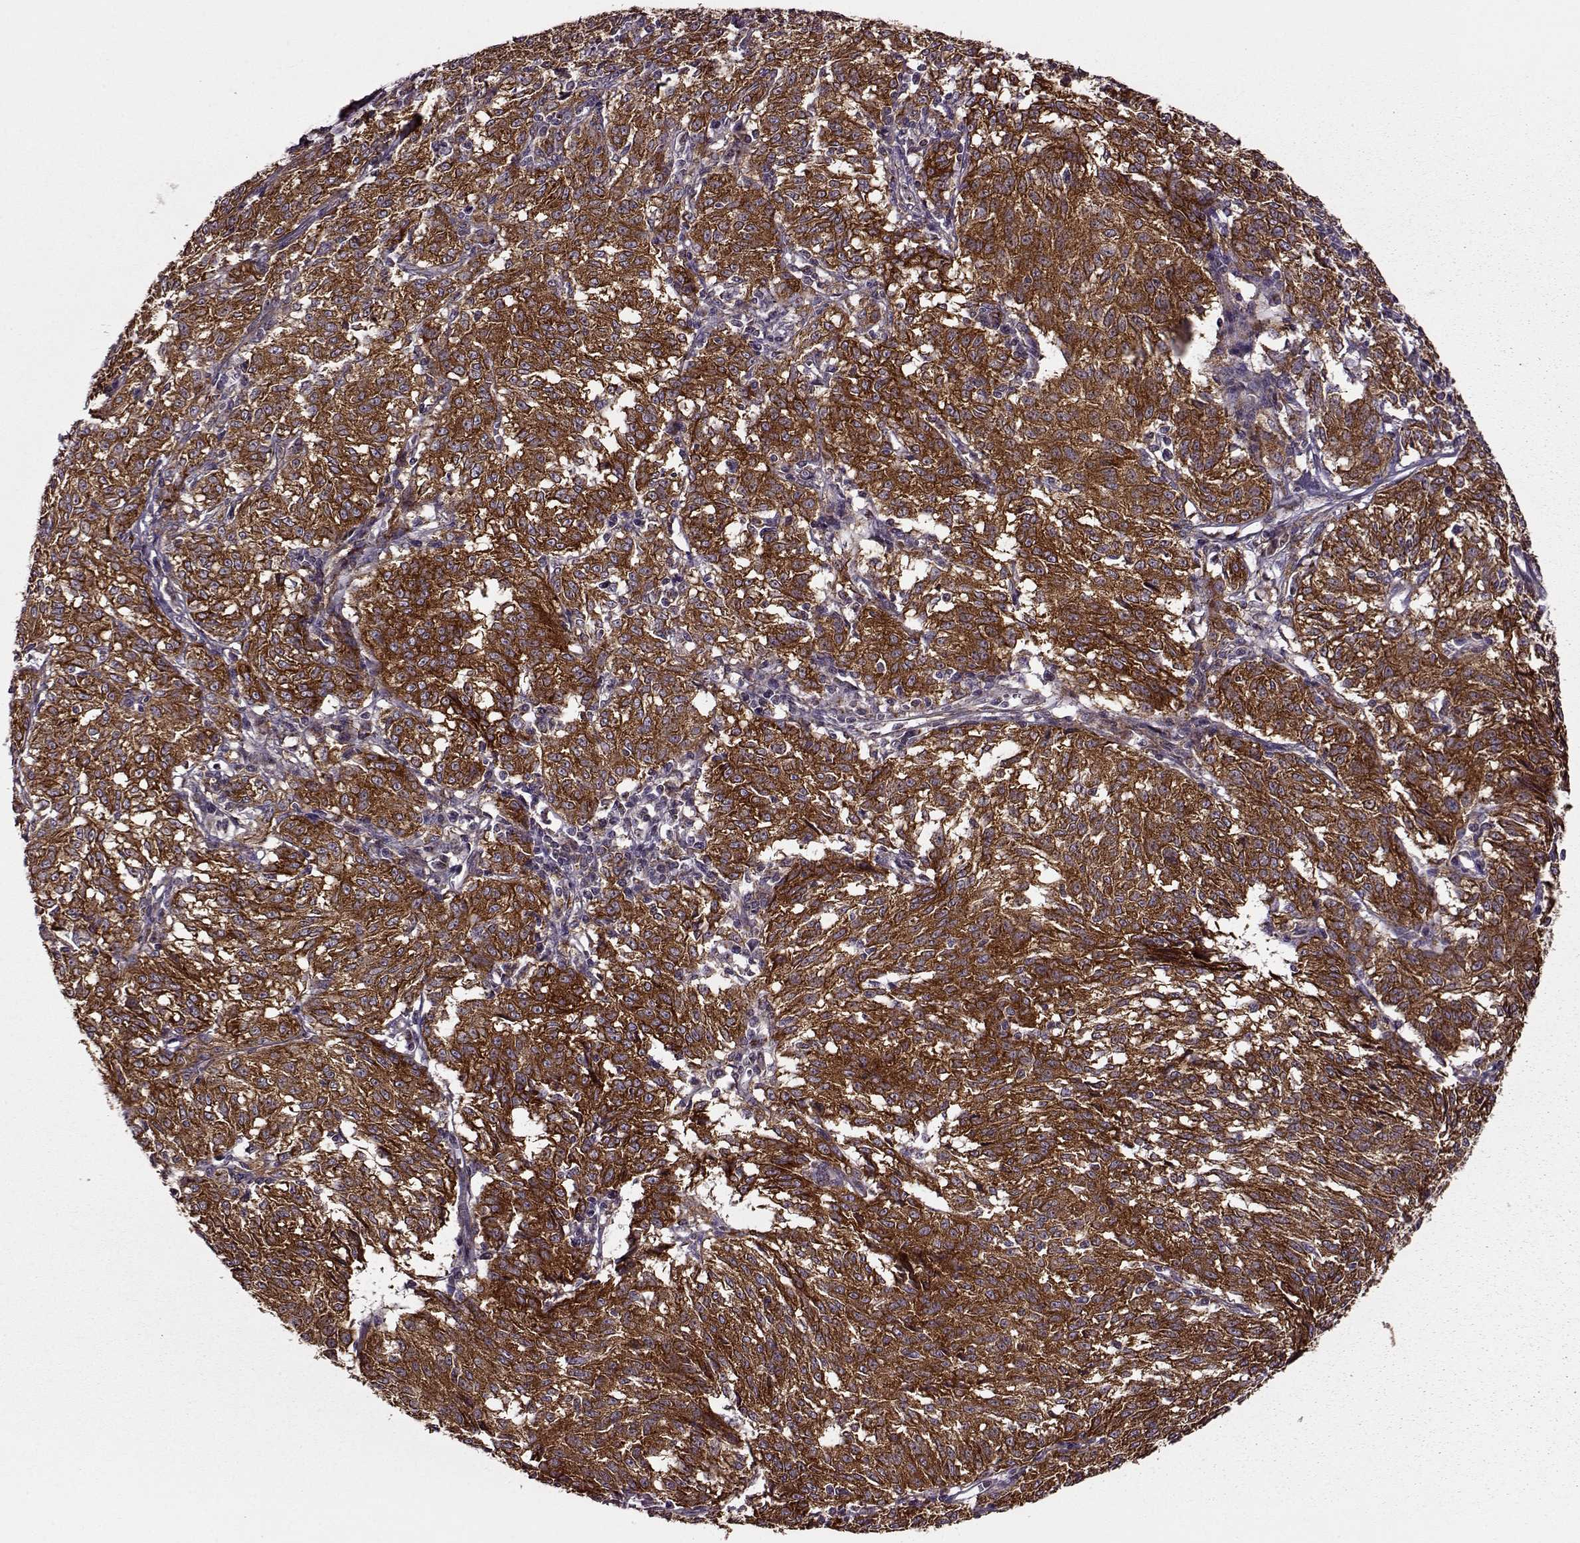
{"staining": {"intensity": "strong", "quantity": ">75%", "location": "cytoplasmic/membranous"}, "tissue": "melanoma", "cell_type": "Tumor cells", "image_type": "cancer", "snomed": [{"axis": "morphology", "description": "Malignant melanoma, NOS"}, {"axis": "topography", "description": "Skin"}], "caption": "About >75% of tumor cells in melanoma reveal strong cytoplasmic/membranous protein staining as visualized by brown immunohistochemical staining.", "gene": "MTSS1", "patient": {"sex": "female", "age": 72}}